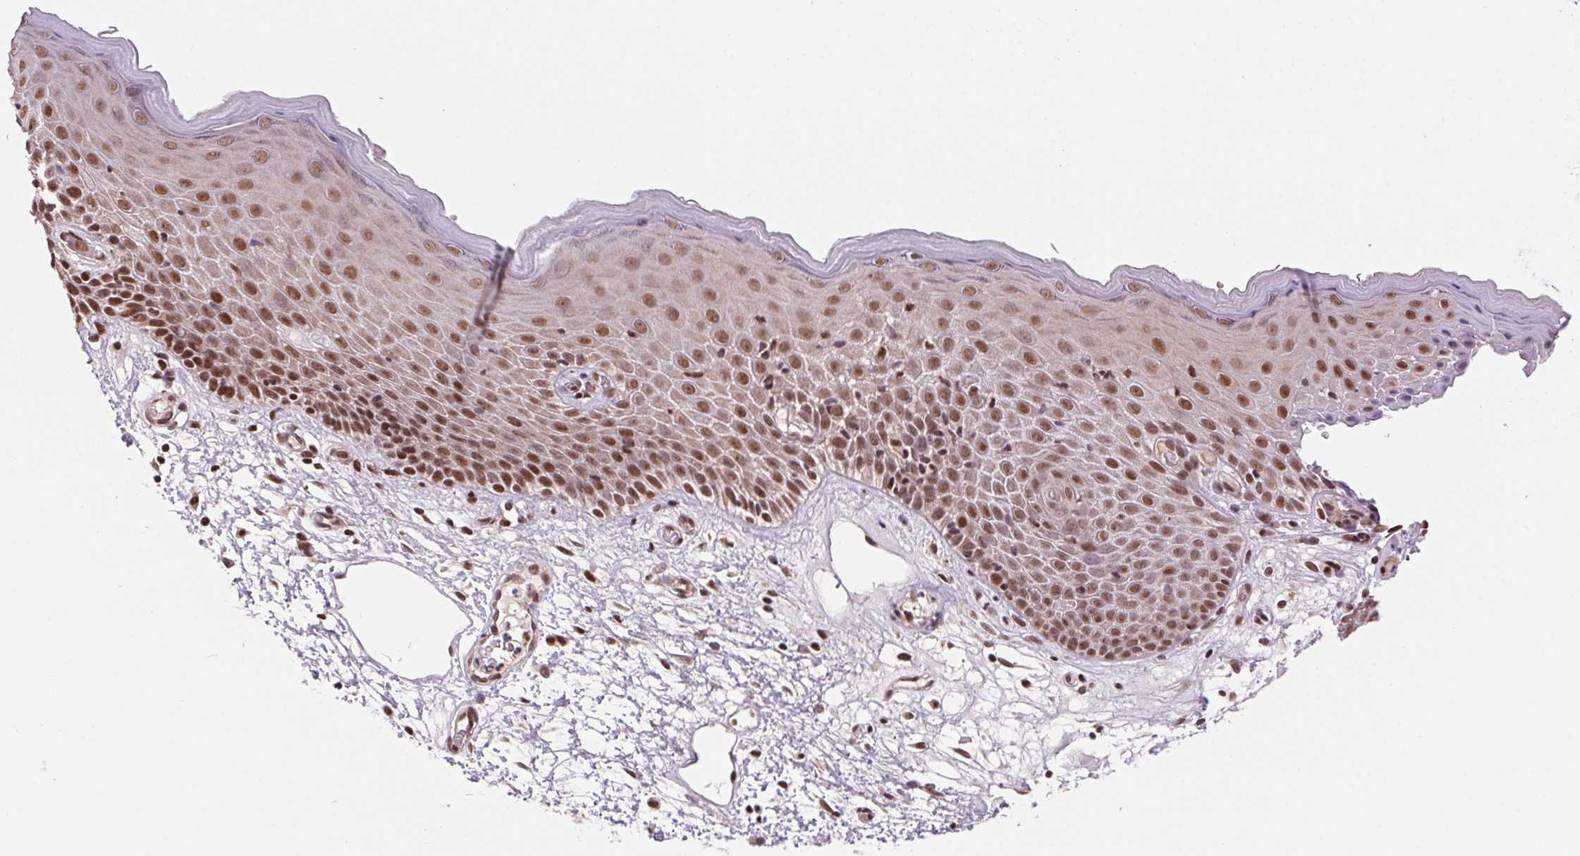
{"staining": {"intensity": "moderate", "quantity": ">75%", "location": "nuclear"}, "tissue": "skin", "cell_type": "Epidermal cells", "image_type": "normal", "snomed": [{"axis": "morphology", "description": "Normal tissue, NOS"}, {"axis": "topography", "description": "Vulva"}], "caption": "DAB immunohistochemical staining of normal human skin exhibits moderate nuclear protein staining in about >75% of epidermal cells. The protein of interest is shown in brown color, while the nuclei are stained blue.", "gene": "RAD23A", "patient": {"sex": "female", "age": 68}}